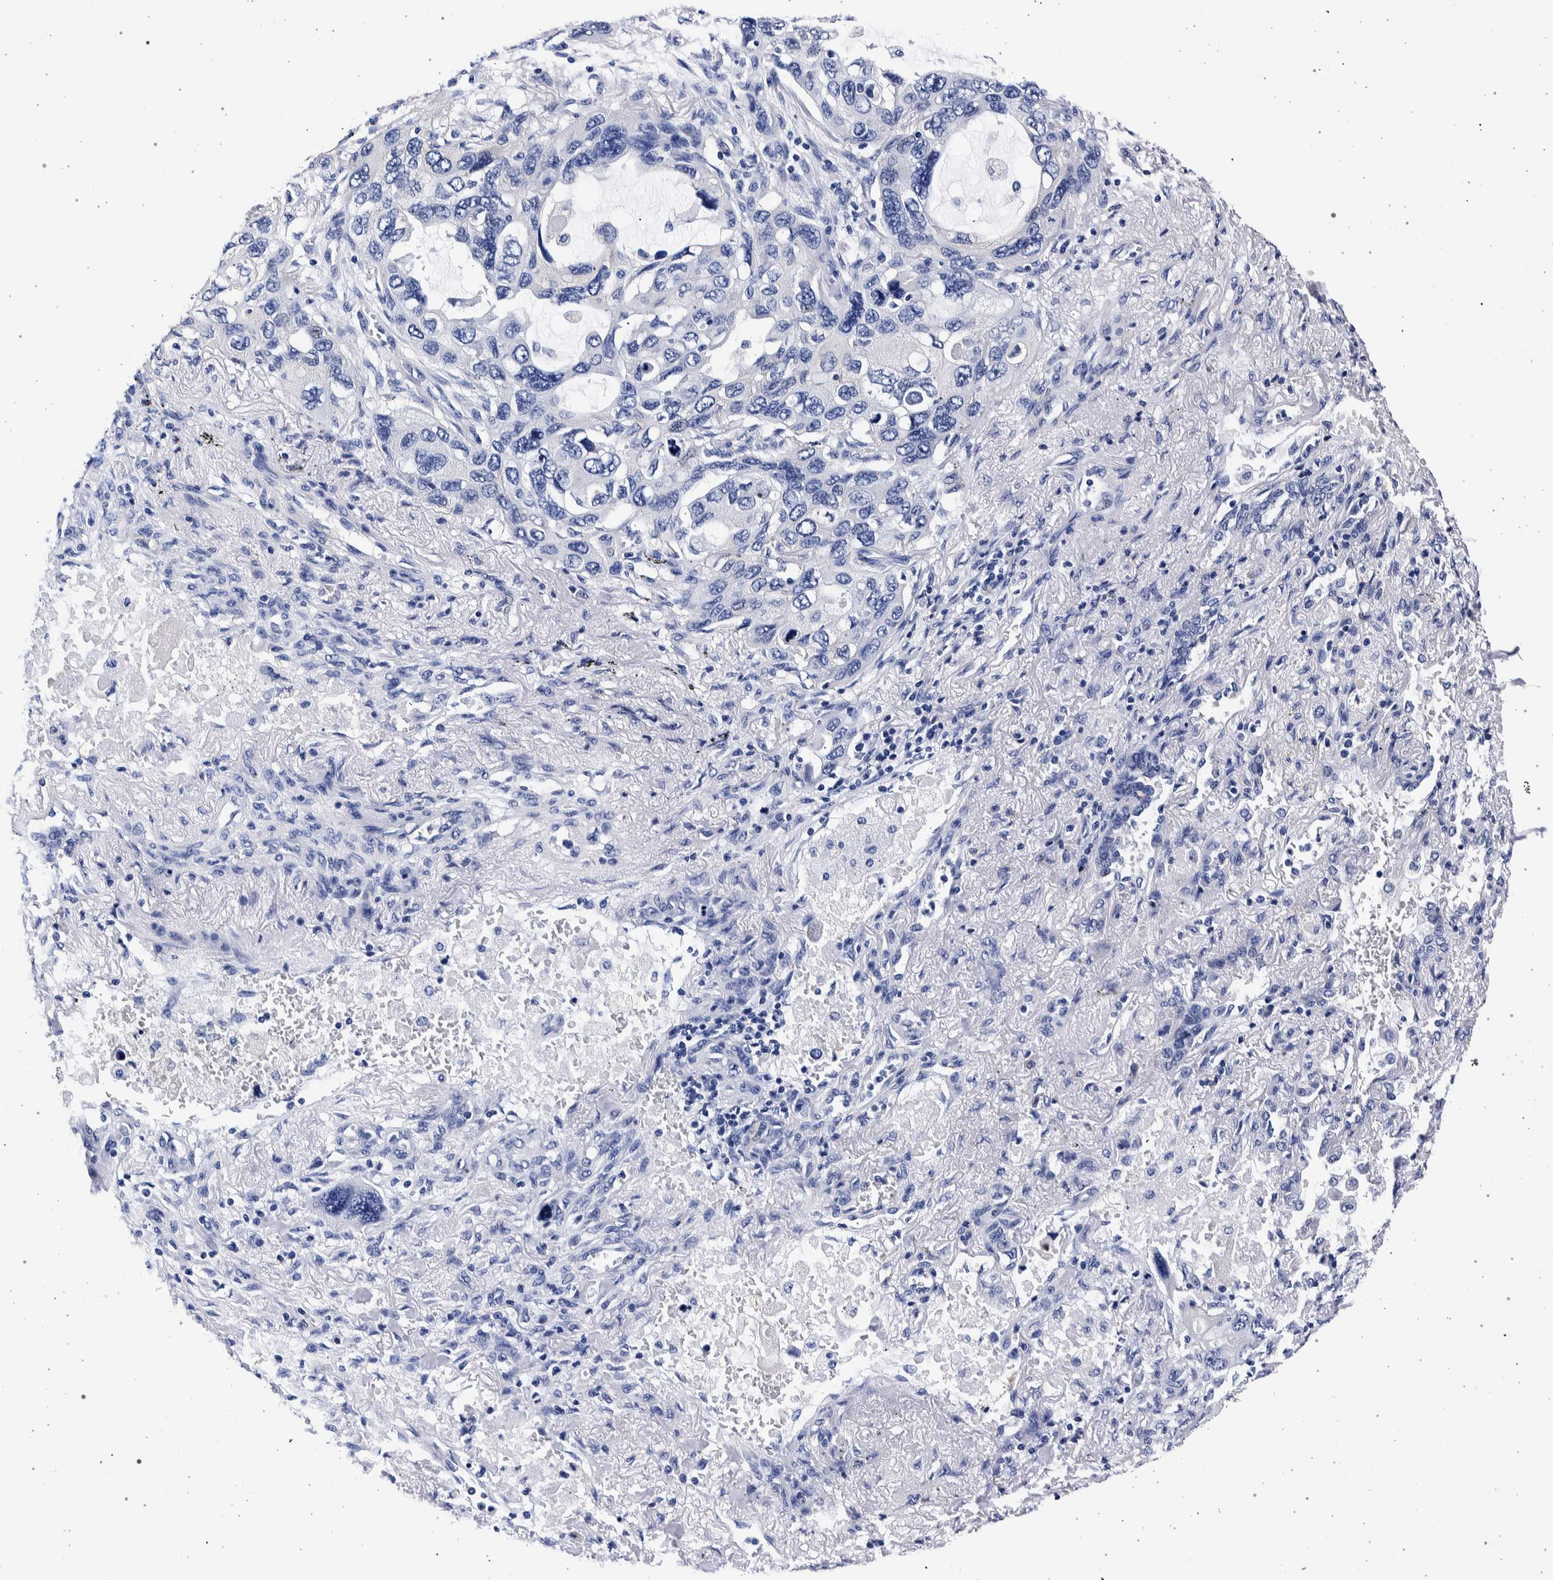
{"staining": {"intensity": "negative", "quantity": "none", "location": "none"}, "tissue": "lung cancer", "cell_type": "Tumor cells", "image_type": "cancer", "snomed": [{"axis": "morphology", "description": "Squamous cell carcinoma, NOS"}, {"axis": "topography", "description": "Lung"}], "caption": "IHC of lung squamous cell carcinoma shows no expression in tumor cells. (Stains: DAB (3,3'-diaminobenzidine) immunohistochemistry (IHC) with hematoxylin counter stain, Microscopy: brightfield microscopy at high magnification).", "gene": "NIBAN2", "patient": {"sex": "female", "age": 73}}